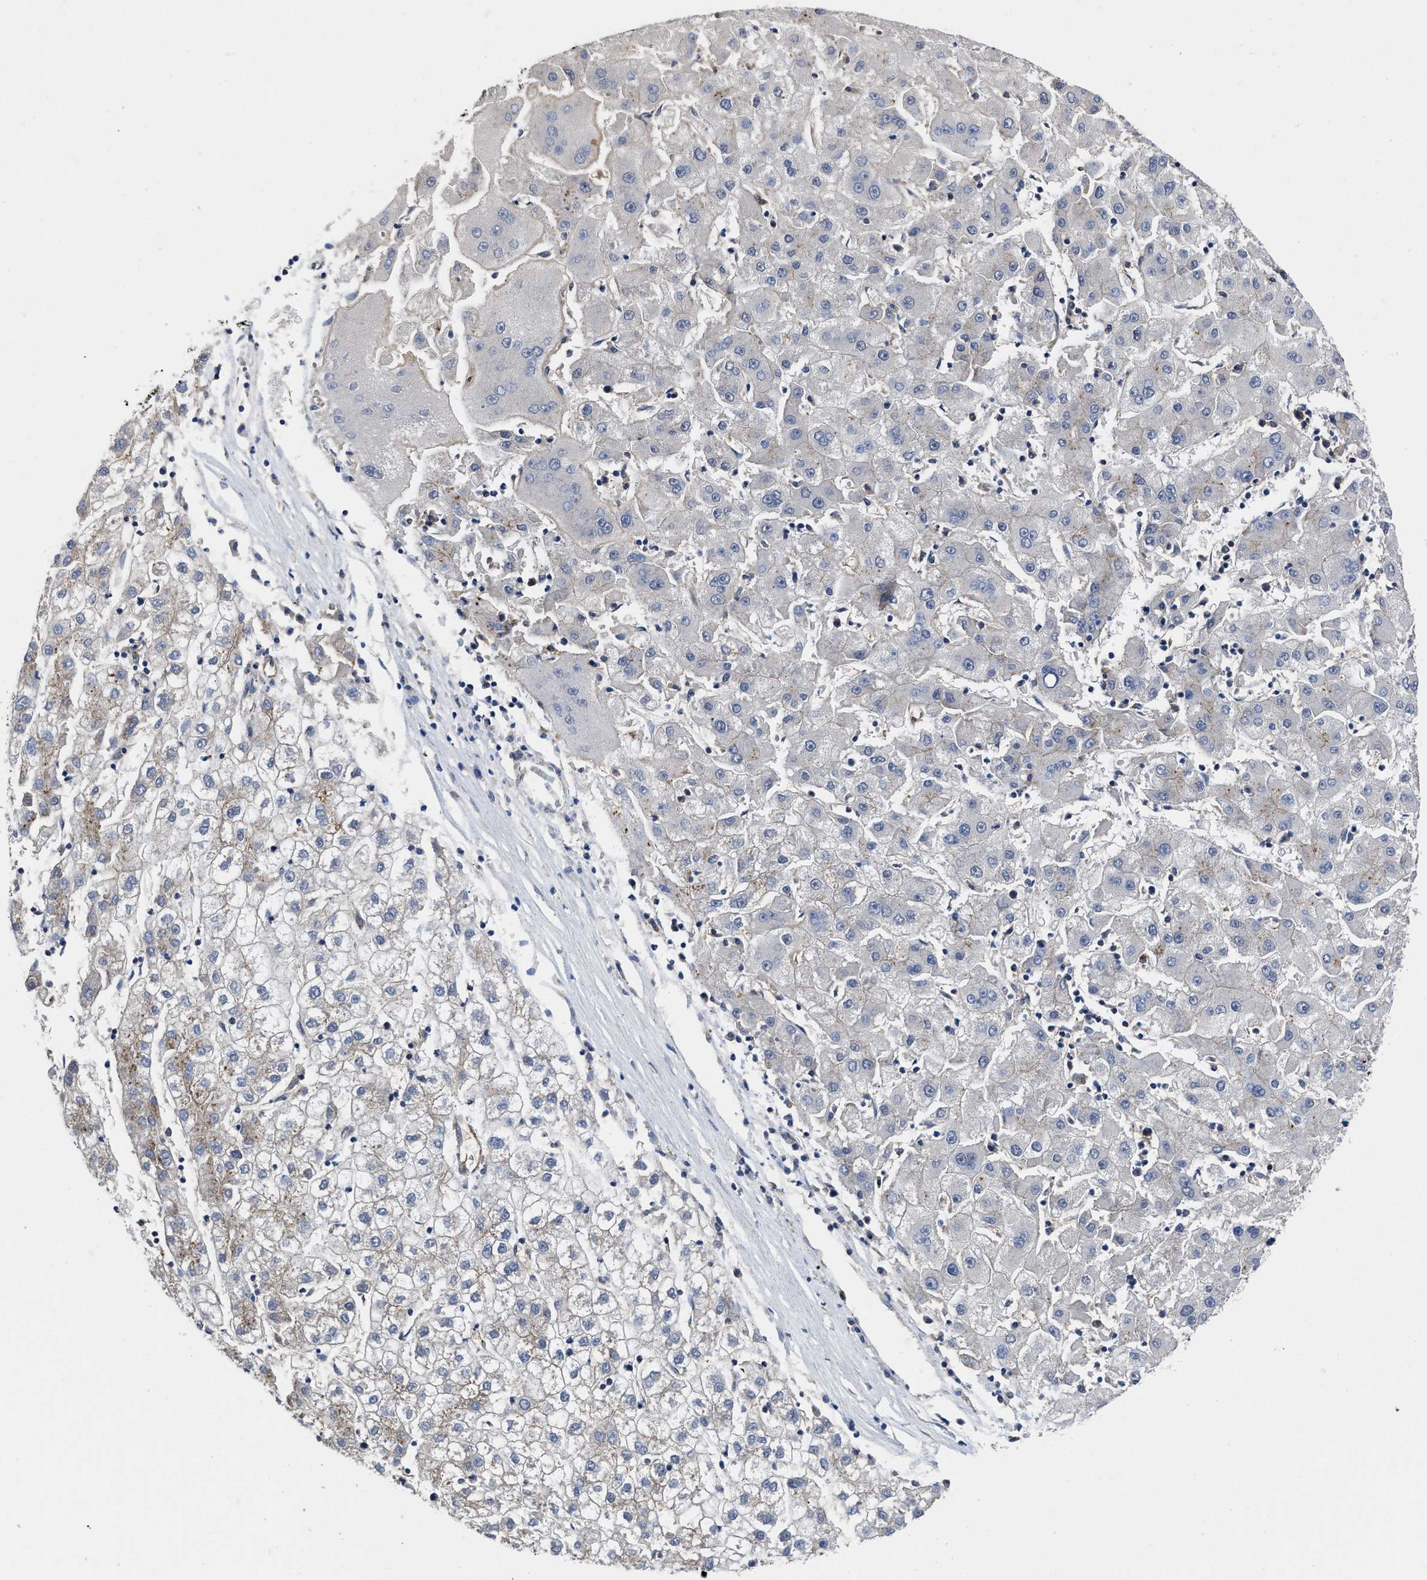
{"staining": {"intensity": "negative", "quantity": "none", "location": "none"}, "tissue": "liver cancer", "cell_type": "Tumor cells", "image_type": "cancer", "snomed": [{"axis": "morphology", "description": "Carcinoma, Hepatocellular, NOS"}, {"axis": "topography", "description": "Liver"}], "caption": "Immunohistochemical staining of liver hepatocellular carcinoma displays no significant positivity in tumor cells. The staining was performed using DAB to visualize the protein expression in brown, while the nuclei were stained in blue with hematoxylin (Magnification: 20x).", "gene": "PKD2", "patient": {"sex": "male", "age": 72}}